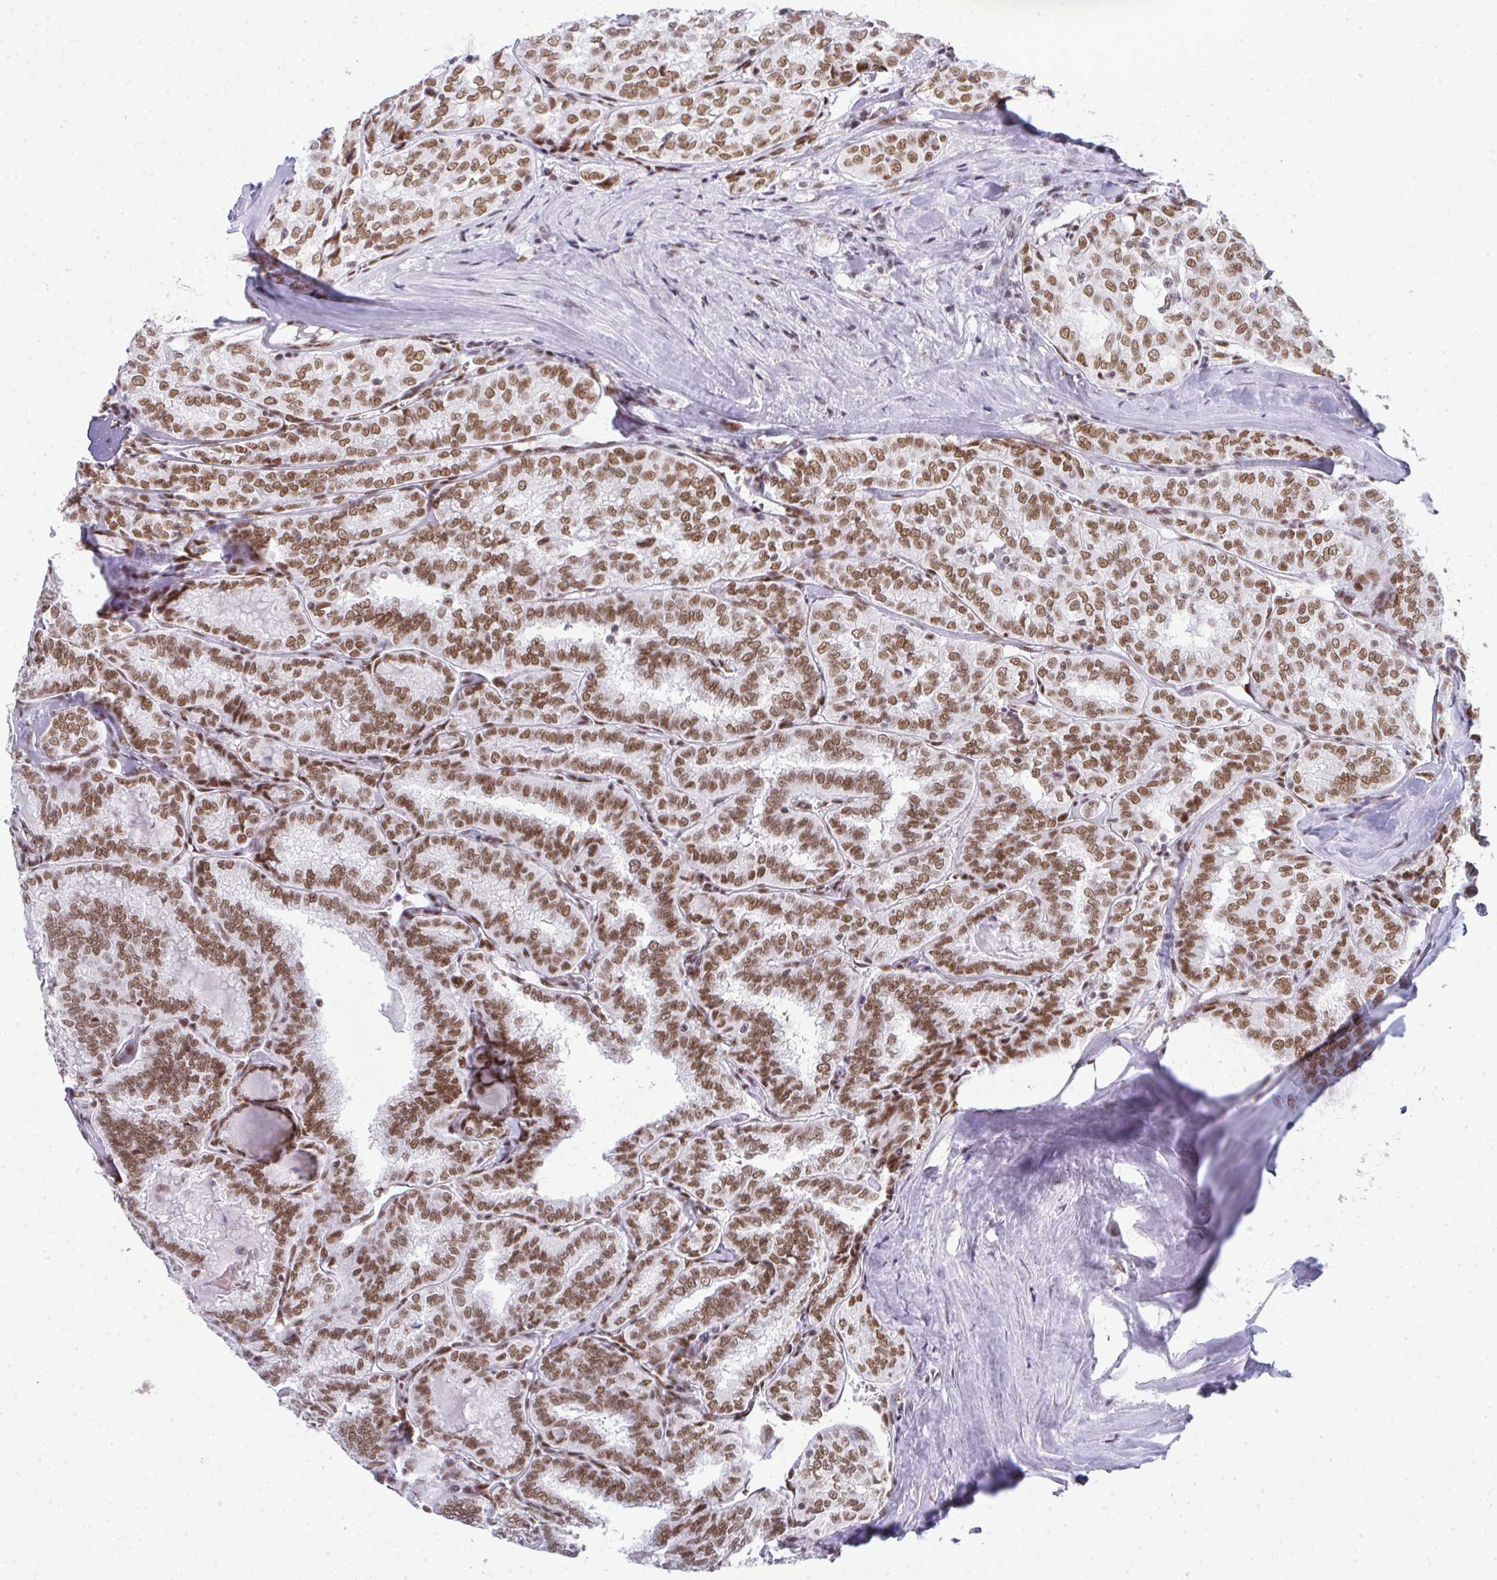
{"staining": {"intensity": "moderate", "quantity": ">75%", "location": "nuclear"}, "tissue": "thyroid cancer", "cell_type": "Tumor cells", "image_type": "cancer", "snomed": [{"axis": "morphology", "description": "Papillary adenocarcinoma, NOS"}, {"axis": "topography", "description": "Thyroid gland"}], "caption": "Thyroid cancer stained with a protein marker shows moderate staining in tumor cells.", "gene": "CREBBP", "patient": {"sex": "female", "age": 30}}